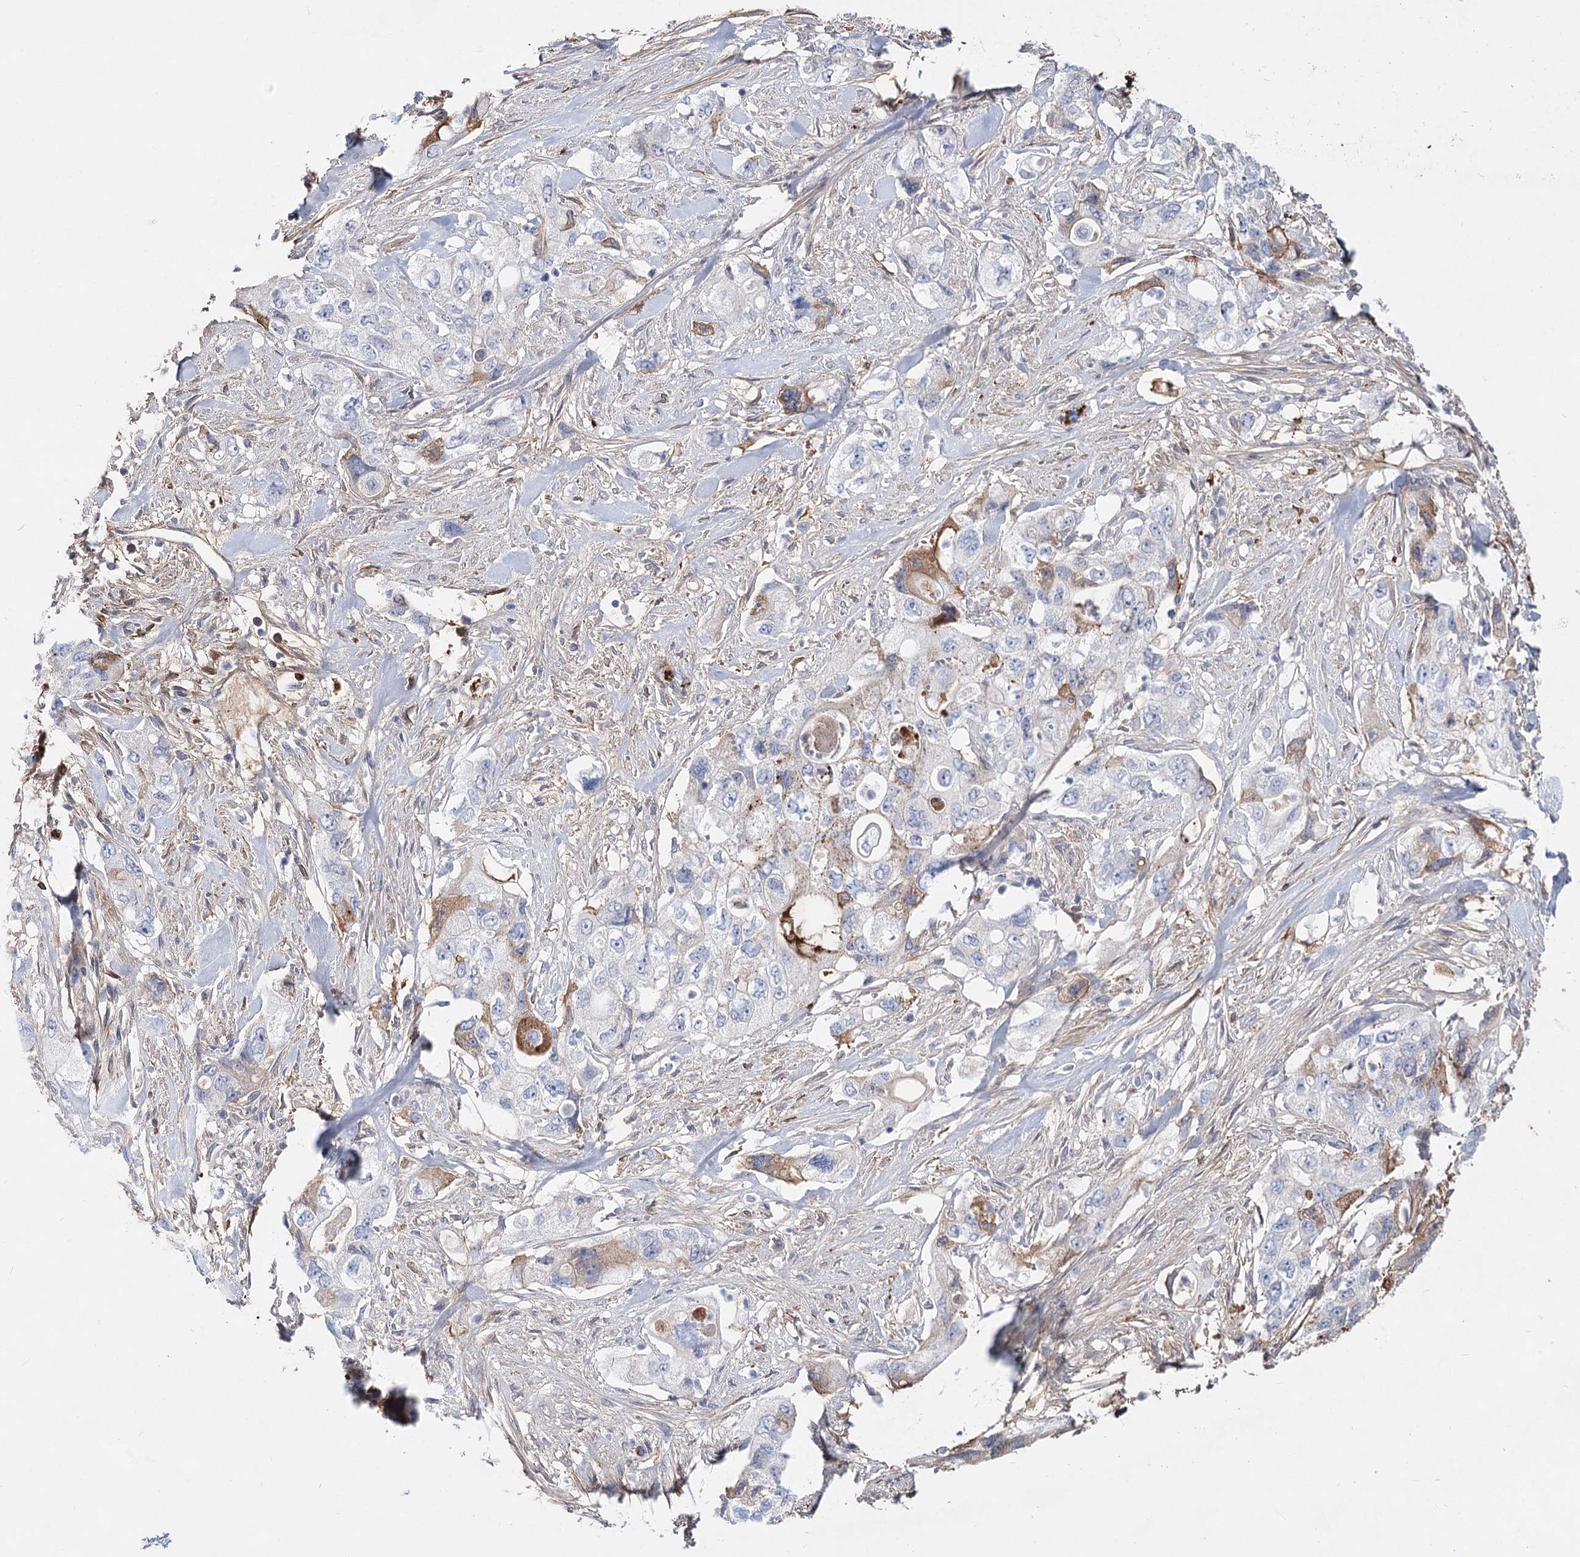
{"staining": {"intensity": "moderate", "quantity": "<25%", "location": "cytoplasmic/membranous"}, "tissue": "pancreatic cancer", "cell_type": "Tumor cells", "image_type": "cancer", "snomed": [{"axis": "morphology", "description": "Adenocarcinoma, NOS"}, {"axis": "topography", "description": "Pancreas"}], "caption": "About <25% of tumor cells in human adenocarcinoma (pancreatic) reveal moderate cytoplasmic/membranous protein staining as visualized by brown immunohistochemical staining.", "gene": "TASOR2", "patient": {"sex": "female", "age": 73}}